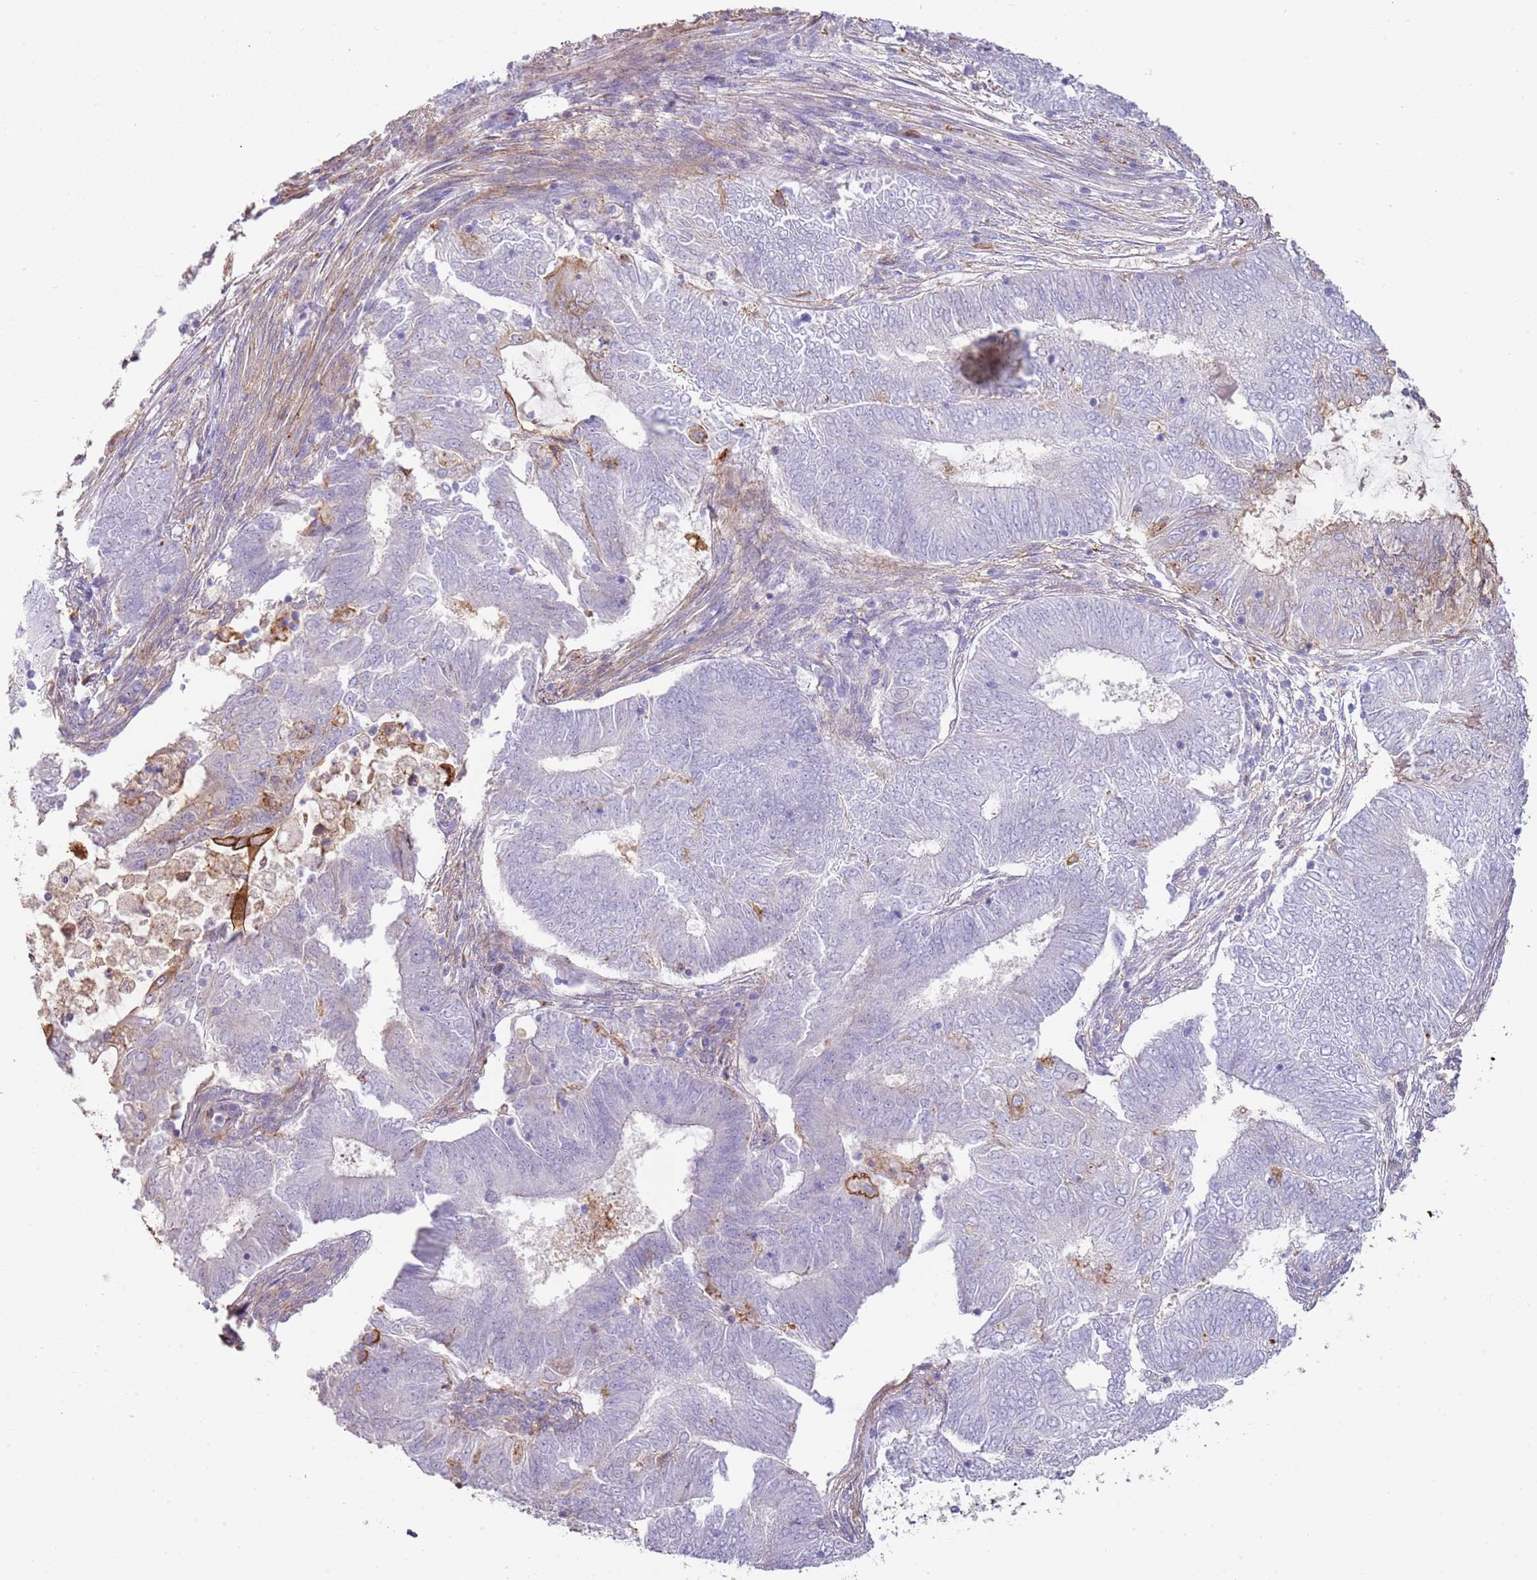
{"staining": {"intensity": "negative", "quantity": "none", "location": "none"}, "tissue": "endometrial cancer", "cell_type": "Tumor cells", "image_type": "cancer", "snomed": [{"axis": "morphology", "description": "Adenocarcinoma, NOS"}, {"axis": "topography", "description": "Endometrium"}], "caption": "The immunohistochemistry histopathology image has no significant positivity in tumor cells of adenocarcinoma (endometrial) tissue.", "gene": "NBPF3", "patient": {"sex": "female", "age": 62}}